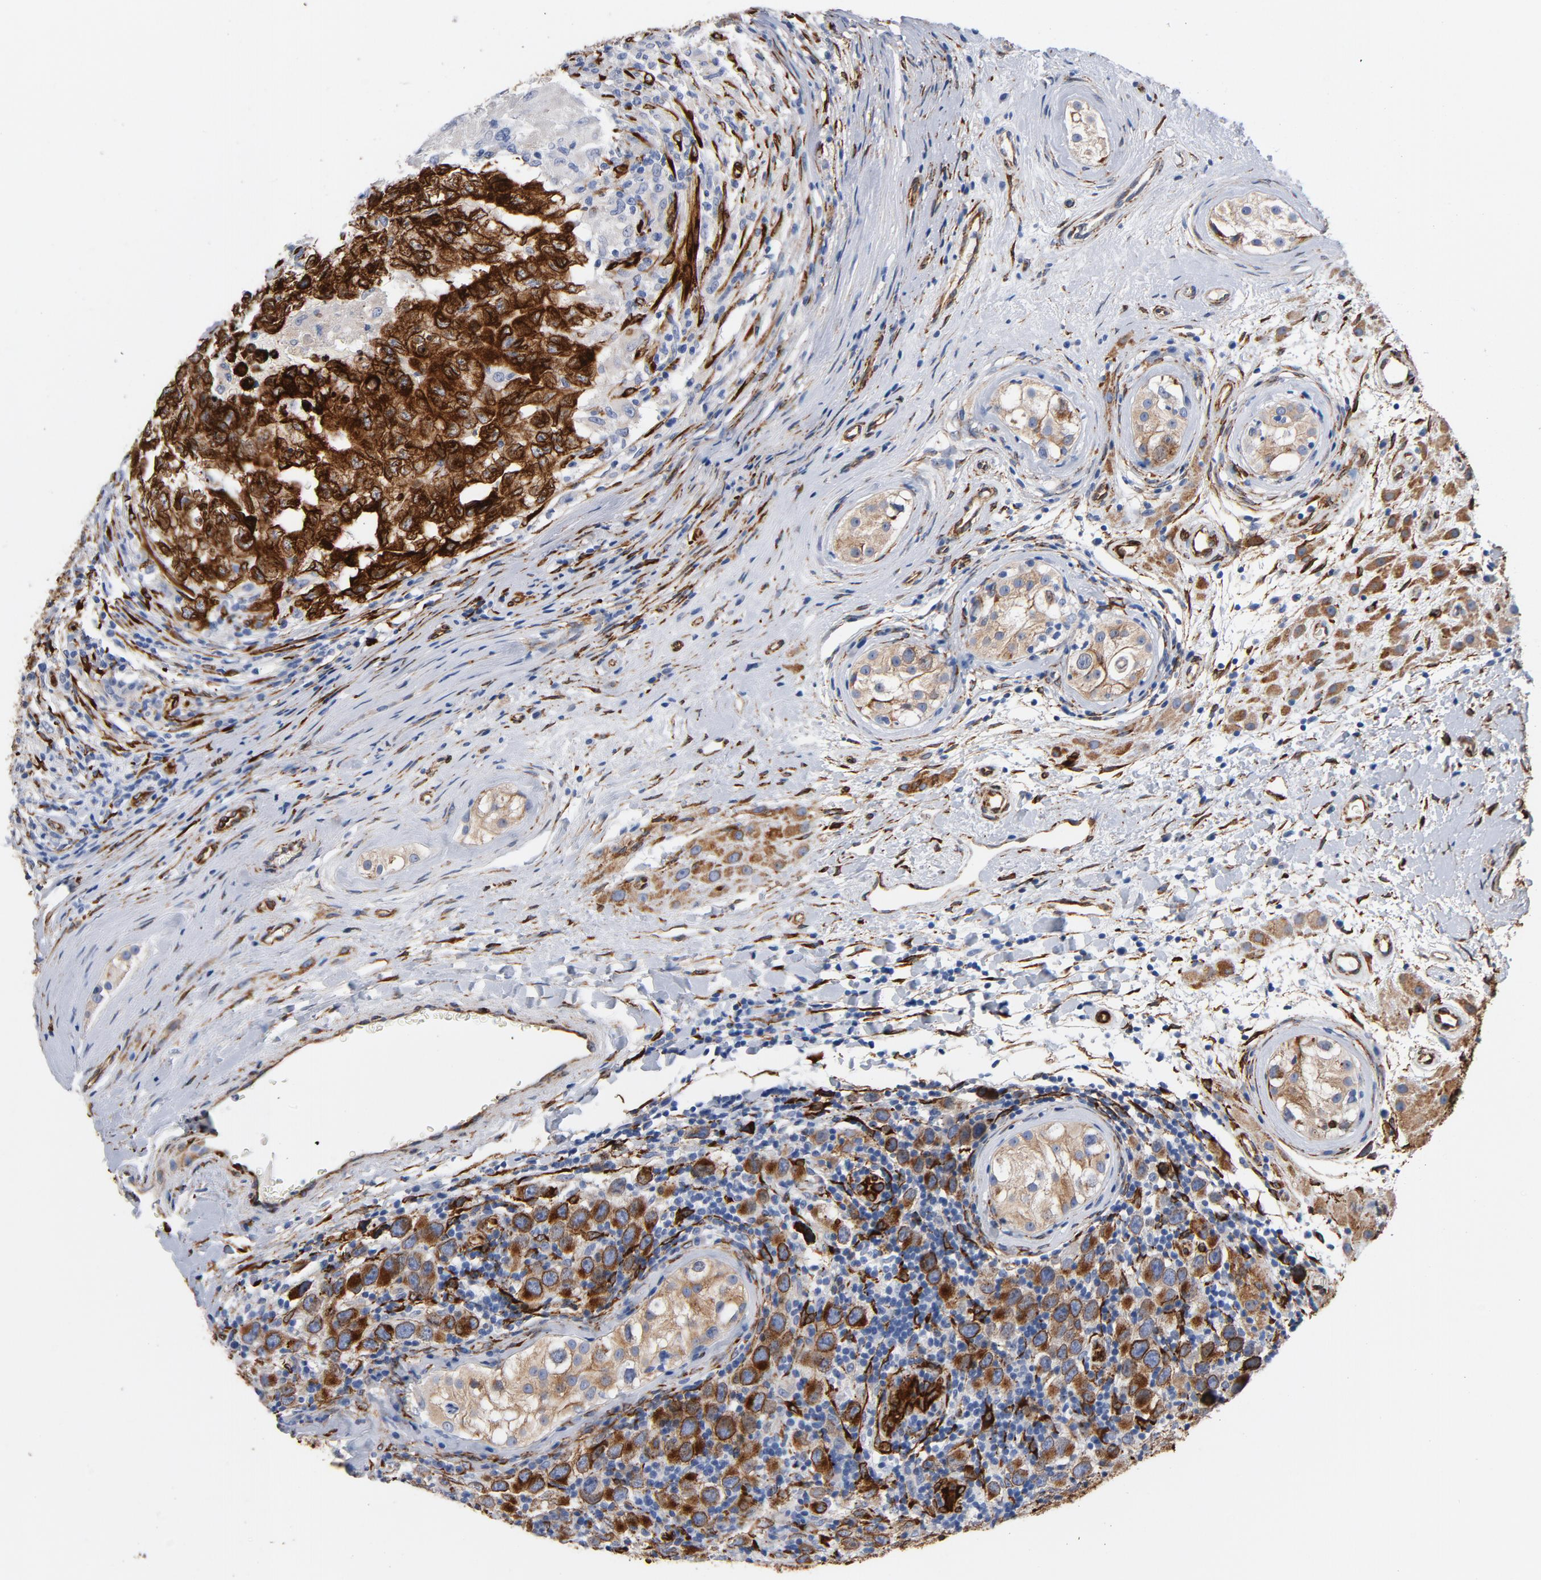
{"staining": {"intensity": "strong", "quantity": ">75%", "location": "cytoplasmic/membranous"}, "tissue": "testis cancer", "cell_type": "Tumor cells", "image_type": "cancer", "snomed": [{"axis": "morphology", "description": "Carcinoma, Embryonal, NOS"}, {"axis": "topography", "description": "Testis"}], "caption": "Immunohistochemical staining of testis embryonal carcinoma reveals high levels of strong cytoplasmic/membranous protein staining in about >75% of tumor cells.", "gene": "SERPINH1", "patient": {"sex": "male", "age": 21}}